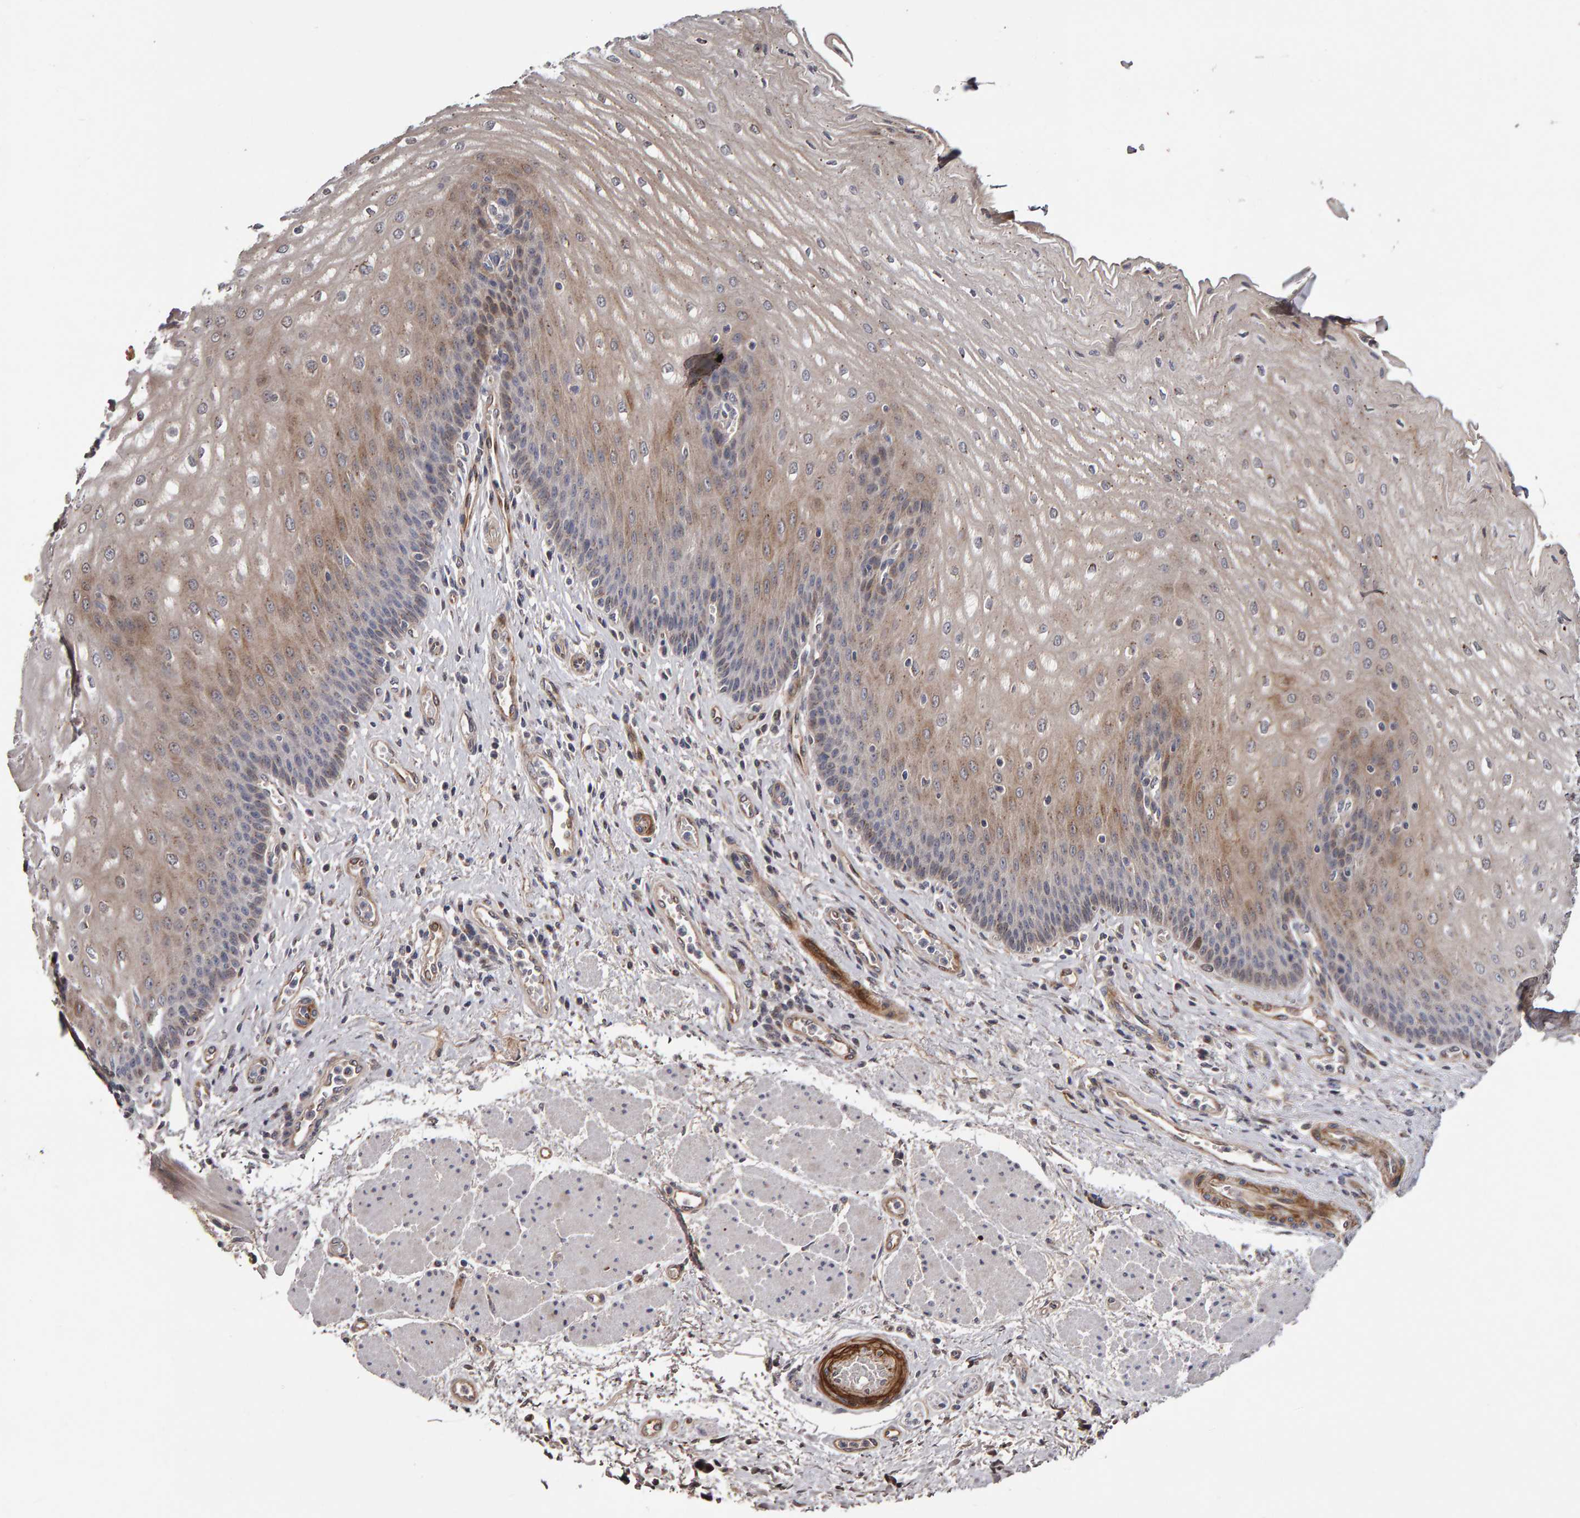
{"staining": {"intensity": "moderate", "quantity": "25%-75%", "location": "cytoplasmic/membranous"}, "tissue": "esophagus", "cell_type": "Squamous epithelial cells", "image_type": "normal", "snomed": [{"axis": "morphology", "description": "Normal tissue, NOS"}, {"axis": "topography", "description": "Esophagus"}], "caption": "Esophagus stained for a protein reveals moderate cytoplasmic/membranous positivity in squamous epithelial cells. The staining is performed using DAB brown chromogen to label protein expression. The nuclei are counter-stained blue using hematoxylin.", "gene": "CANT1", "patient": {"sex": "male", "age": 54}}